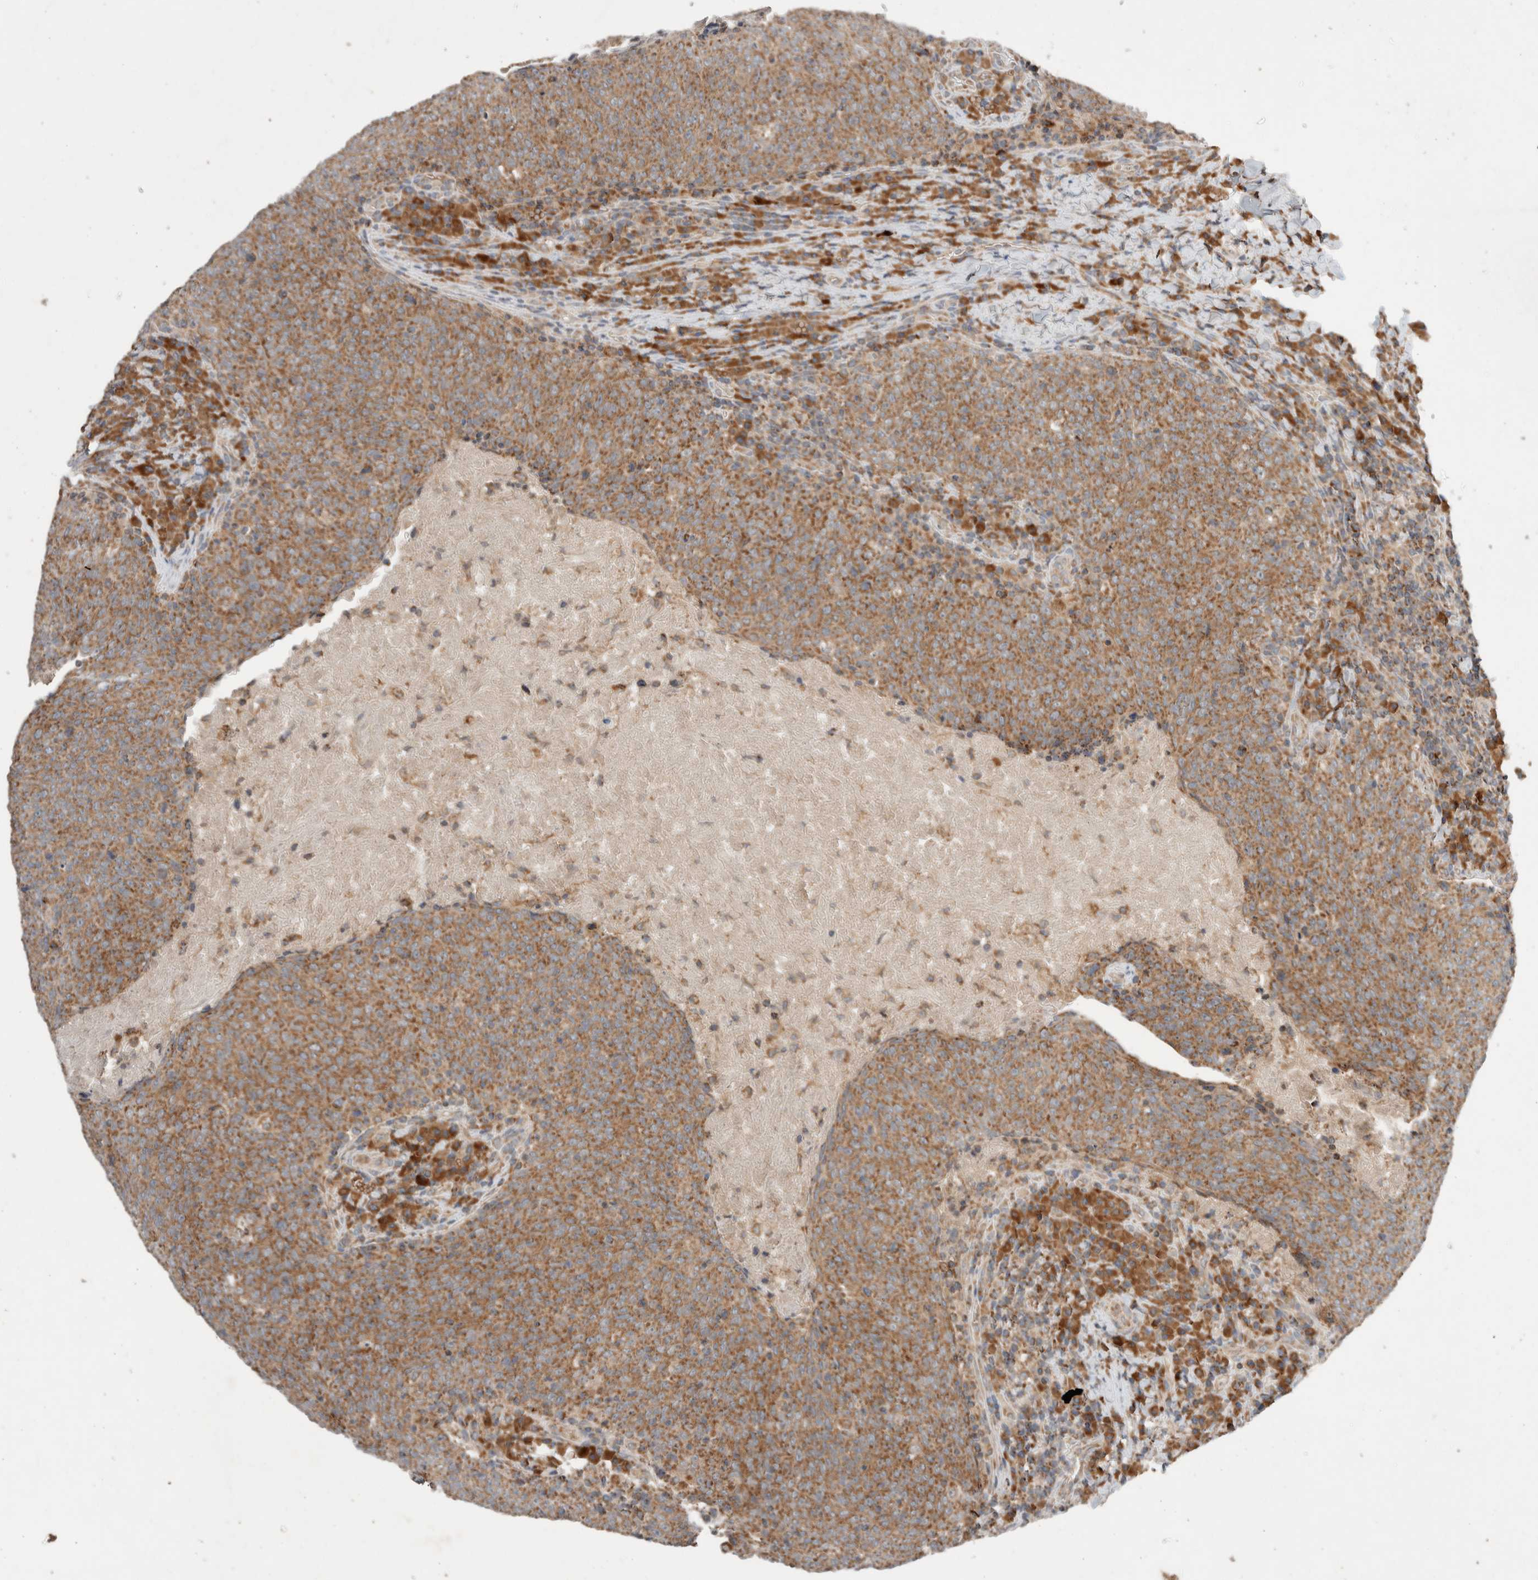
{"staining": {"intensity": "moderate", "quantity": ">75%", "location": "cytoplasmic/membranous"}, "tissue": "head and neck cancer", "cell_type": "Tumor cells", "image_type": "cancer", "snomed": [{"axis": "morphology", "description": "Squamous cell carcinoma, NOS"}, {"axis": "morphology", "description": "Squamous cell carcinoma, metastatic, NOS"}, {"axis": "topography", "description": "Lymph node"}, {"axis": "topography", "description": "Head-Neck"}], "caption": "Tumor cells show medium levels of moderate cytoplasmic/membranous expression in approximately >75% of cells in human head and neck cancer. (DAB (3,3'-diaminobenzidine) IHC with brightfield microscopy, high magnification).", "gene": "AMPD1", "patient": {"sex": "male", "age": 62}}